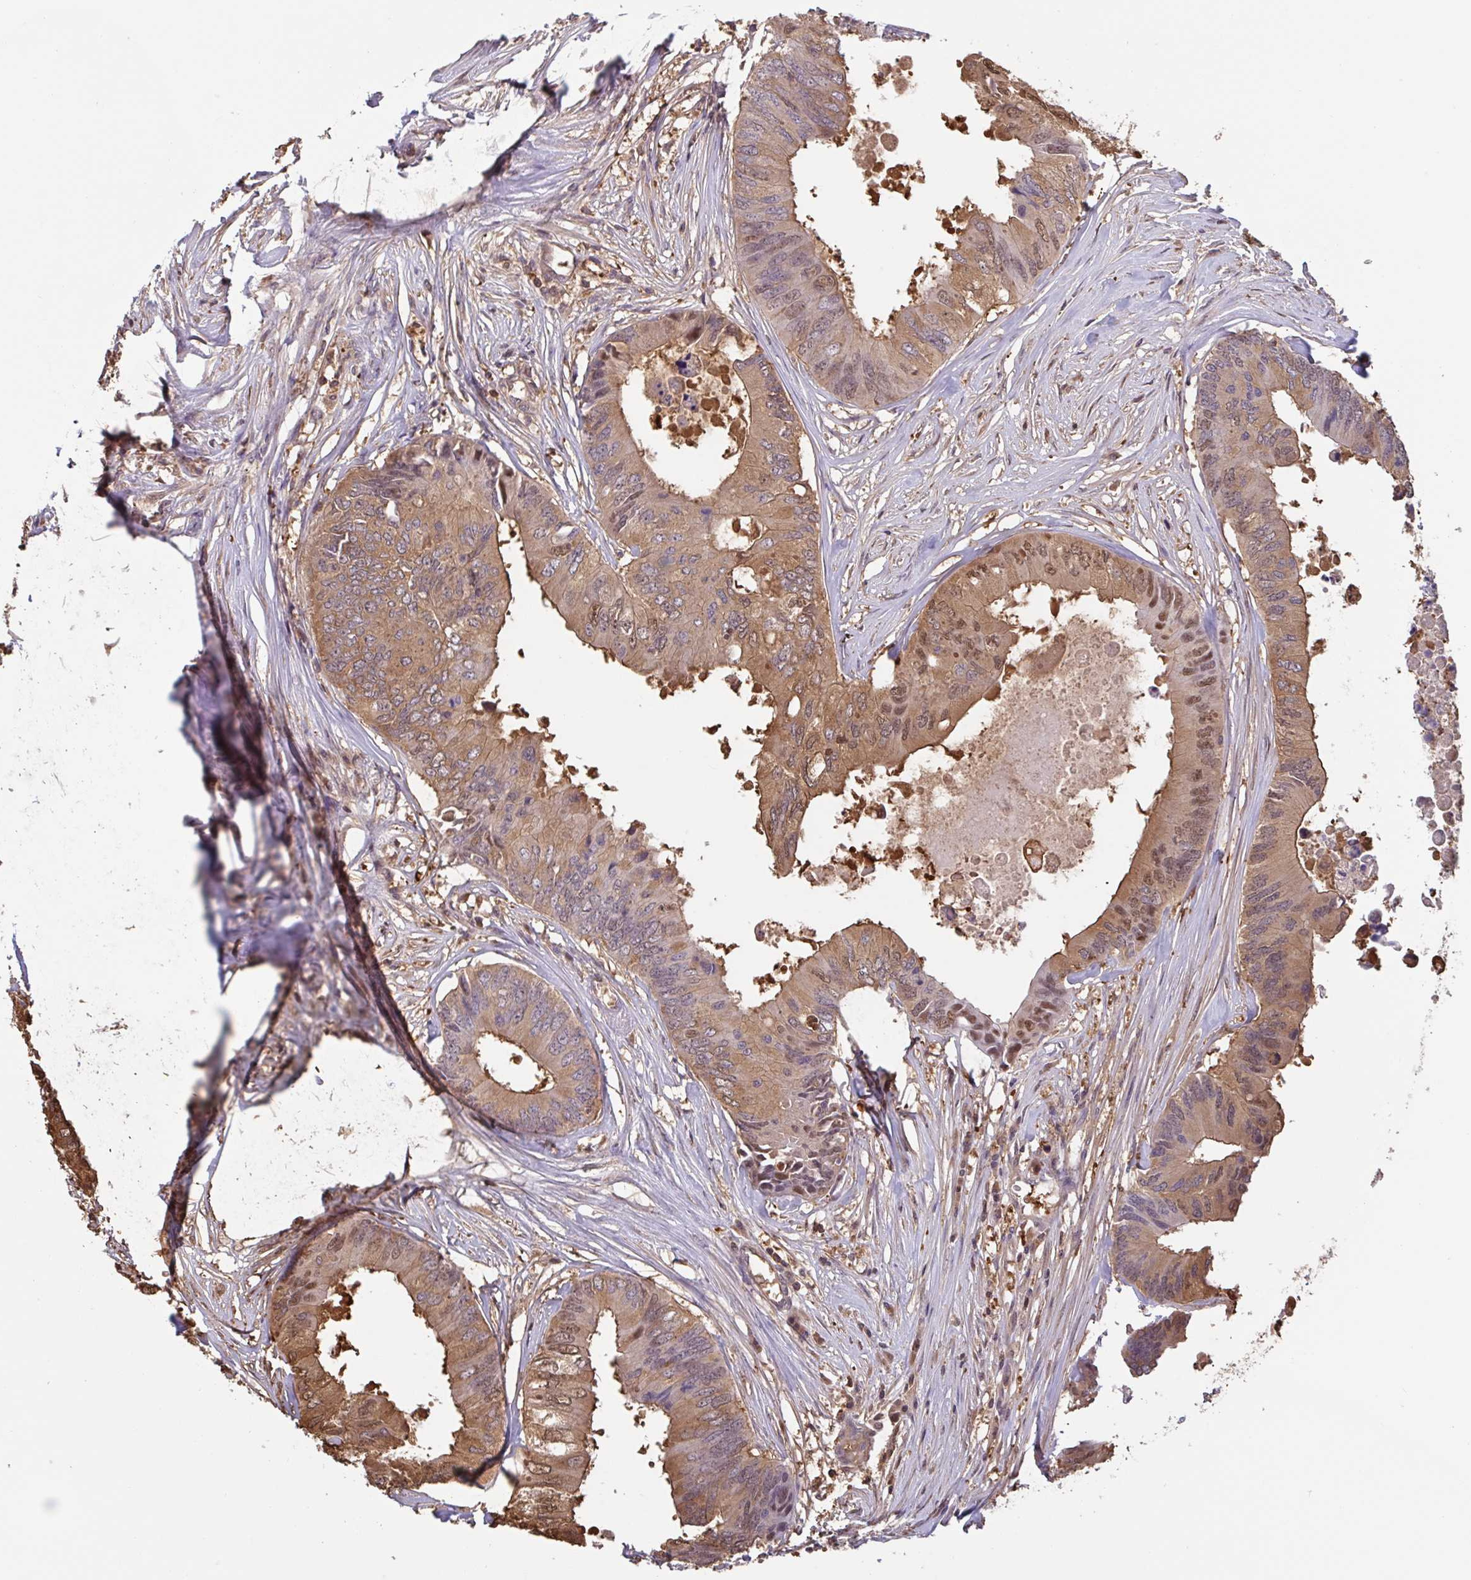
{"staining": {"intensity": "moderate", "quantity": ">75%", "location": "cytoplasmic/membranous,nuclear"}, "tissue": "colorectal cancer", "cell_type": "Tumor cells", "image_type": "cancer", "snomed": [{"axis": "morphology", "description": "Adenocarcinoma, NOS"}, {"axis": "topography", "description": "Colon"}], "caption": "DAB (3,3'-diaminobenzidine) immunohistochemical staining of human colorectal cancer displays moderate cytoplasmic/membranous and nuclear protein positivity in about >75% of tumor cells. The staining was performed using DAB (3,3'-diaminobenzidine), with brown indicating positive protein expression. Nuclei are stained blue with hematoxylin.", "gene": "OTOP2", "patient": {"sex": "male", "age": 71}}